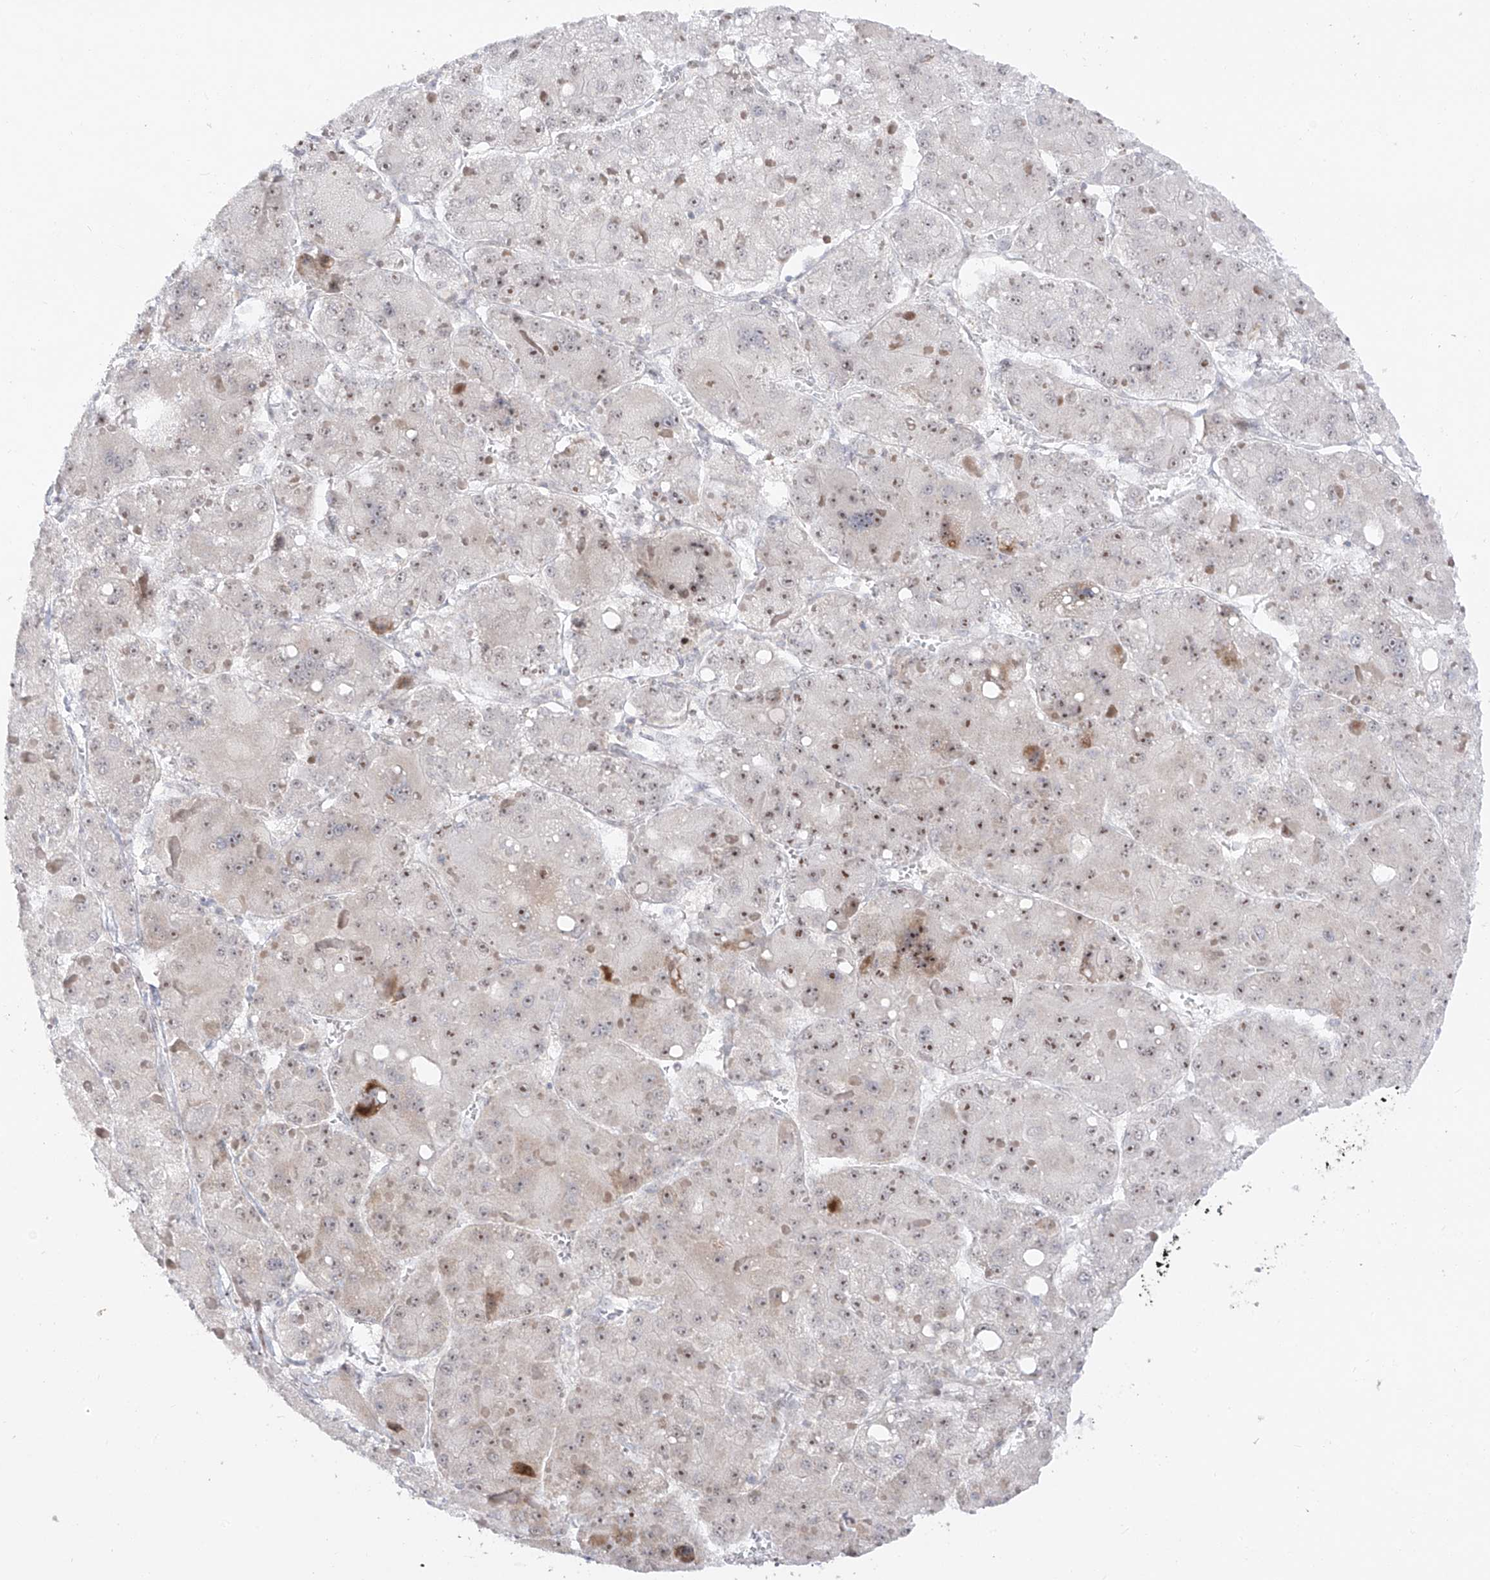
{"staining": {"intensity": "moderate", "quantity": ">75%", "location": "nuclear"}, "tissue": "liver cancer", "cell_type": "Tumor cells", "image_type": "cancer", "snomed": [{"axis": "morphology", "description": "Carcinoma, Hepatocellular, NOS"}, {"axis": "topography", "description": "Liver"}], "caption": "Moderate nuclear protein staining is present in approximately >75% of tumor cells in liver cancer (hepatocellular carcinoma). (Brightfield microscopy of DAB IHC at high magnification).", "gene": "ZNF180", "patient": {"sex": "female", "age": 73}}